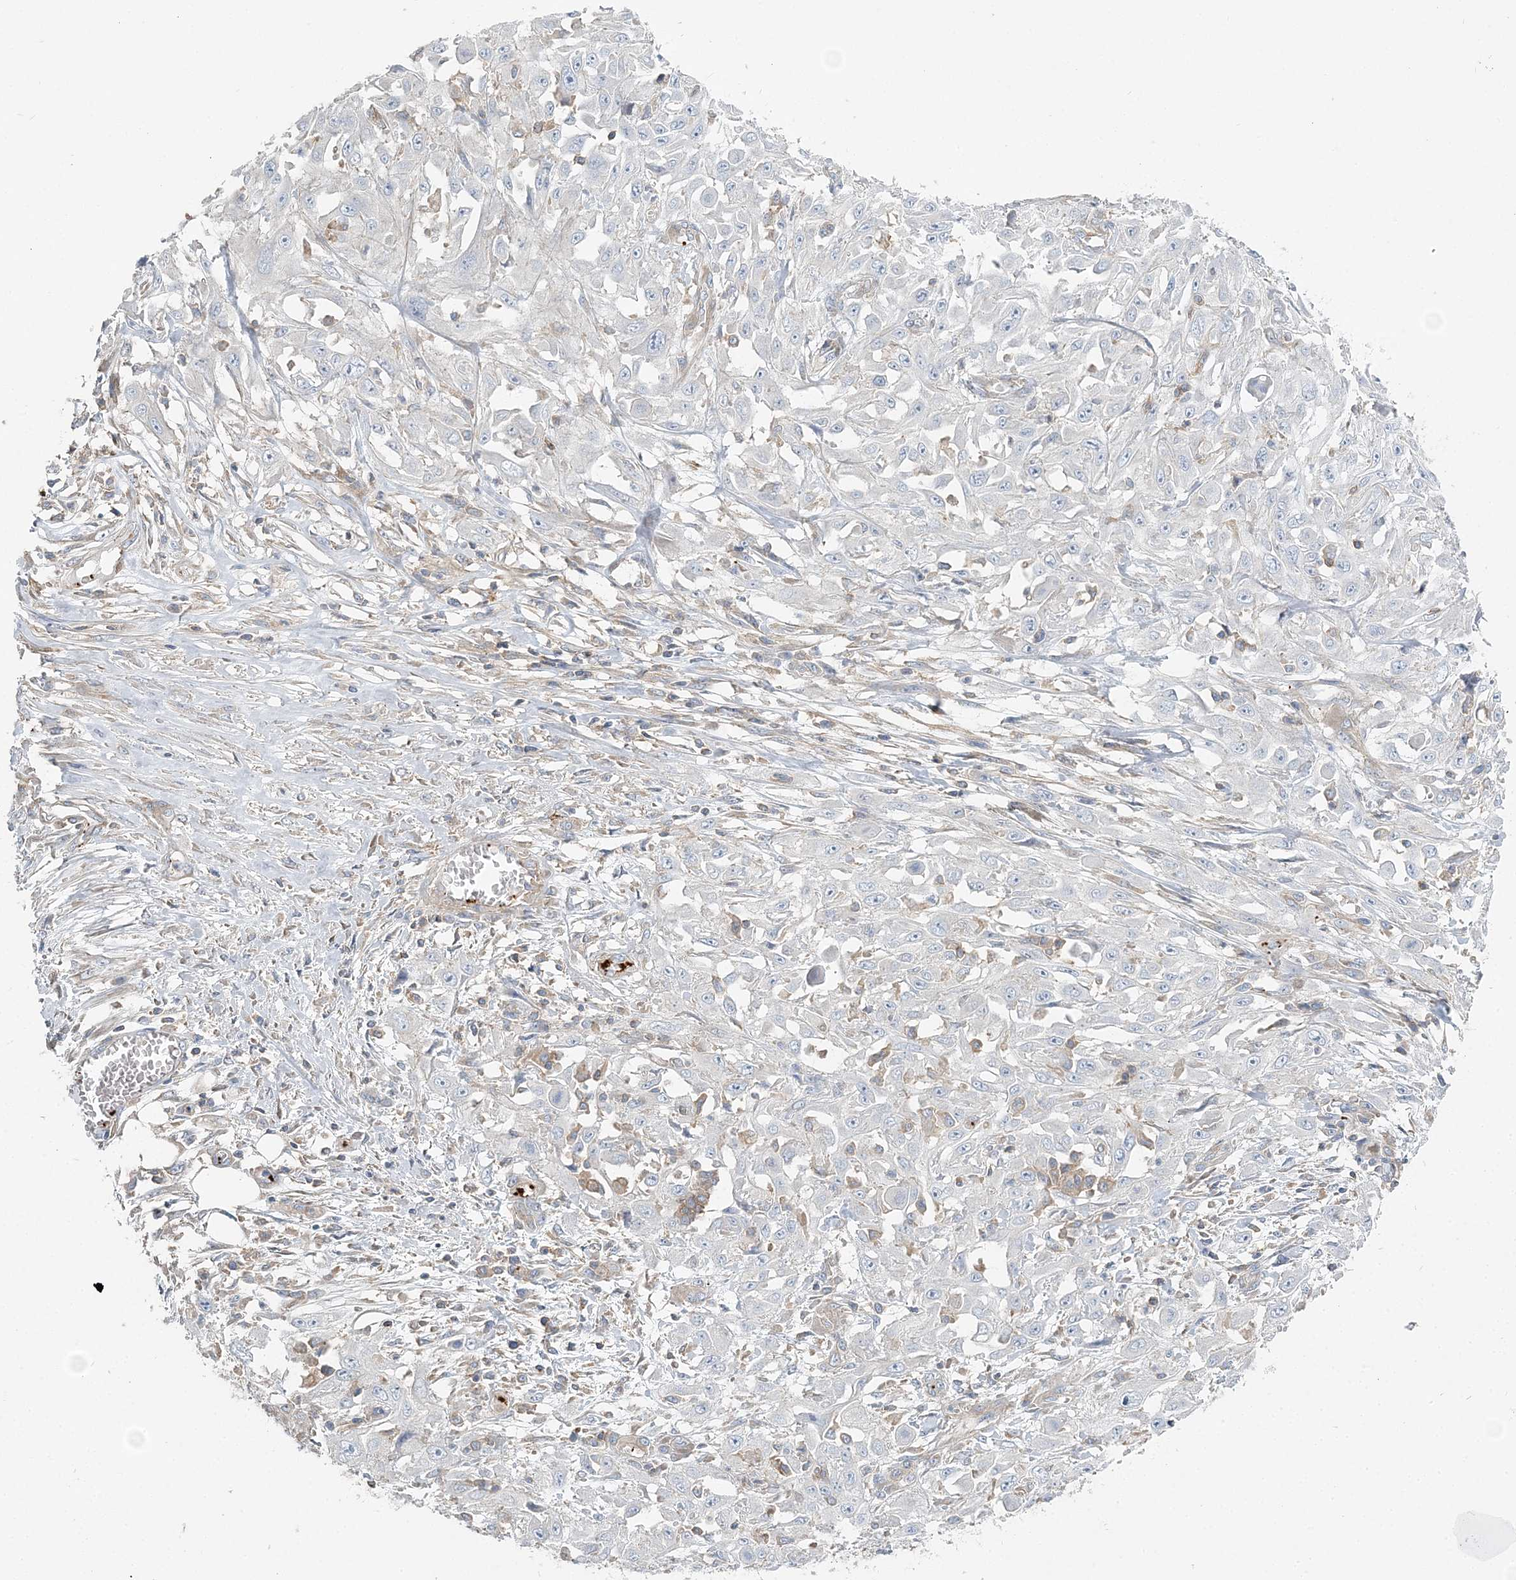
{"staining": {"intensity": "negative", "quantity": "none", "location": "none"}, "tissue": "skin cancer", "cell_type": "Tumor cells", "image_type": "cancer", "snomed": [{"axis": "morphology", "description": "Squamous cell carcinoma, NOS"}, {"axis": "morphology", "description": "Squamous cell carcinoma, metastatic, NOS"}, {"axis": "topography", "description": "Skin"}, {"axis": "topography", "description": "Lymph node"}], "caption": "Immunohistochemistry (IHC) of human skin cancer shows no expression in tumor cells. Brightfield microscopy of immunohistochemistry (IHC) stained with DAB (brown) and hematoxylin (blue), captured at high magnification.", "gene": "CUEDC2", "patient": {"sex": "male", "age": 75}}